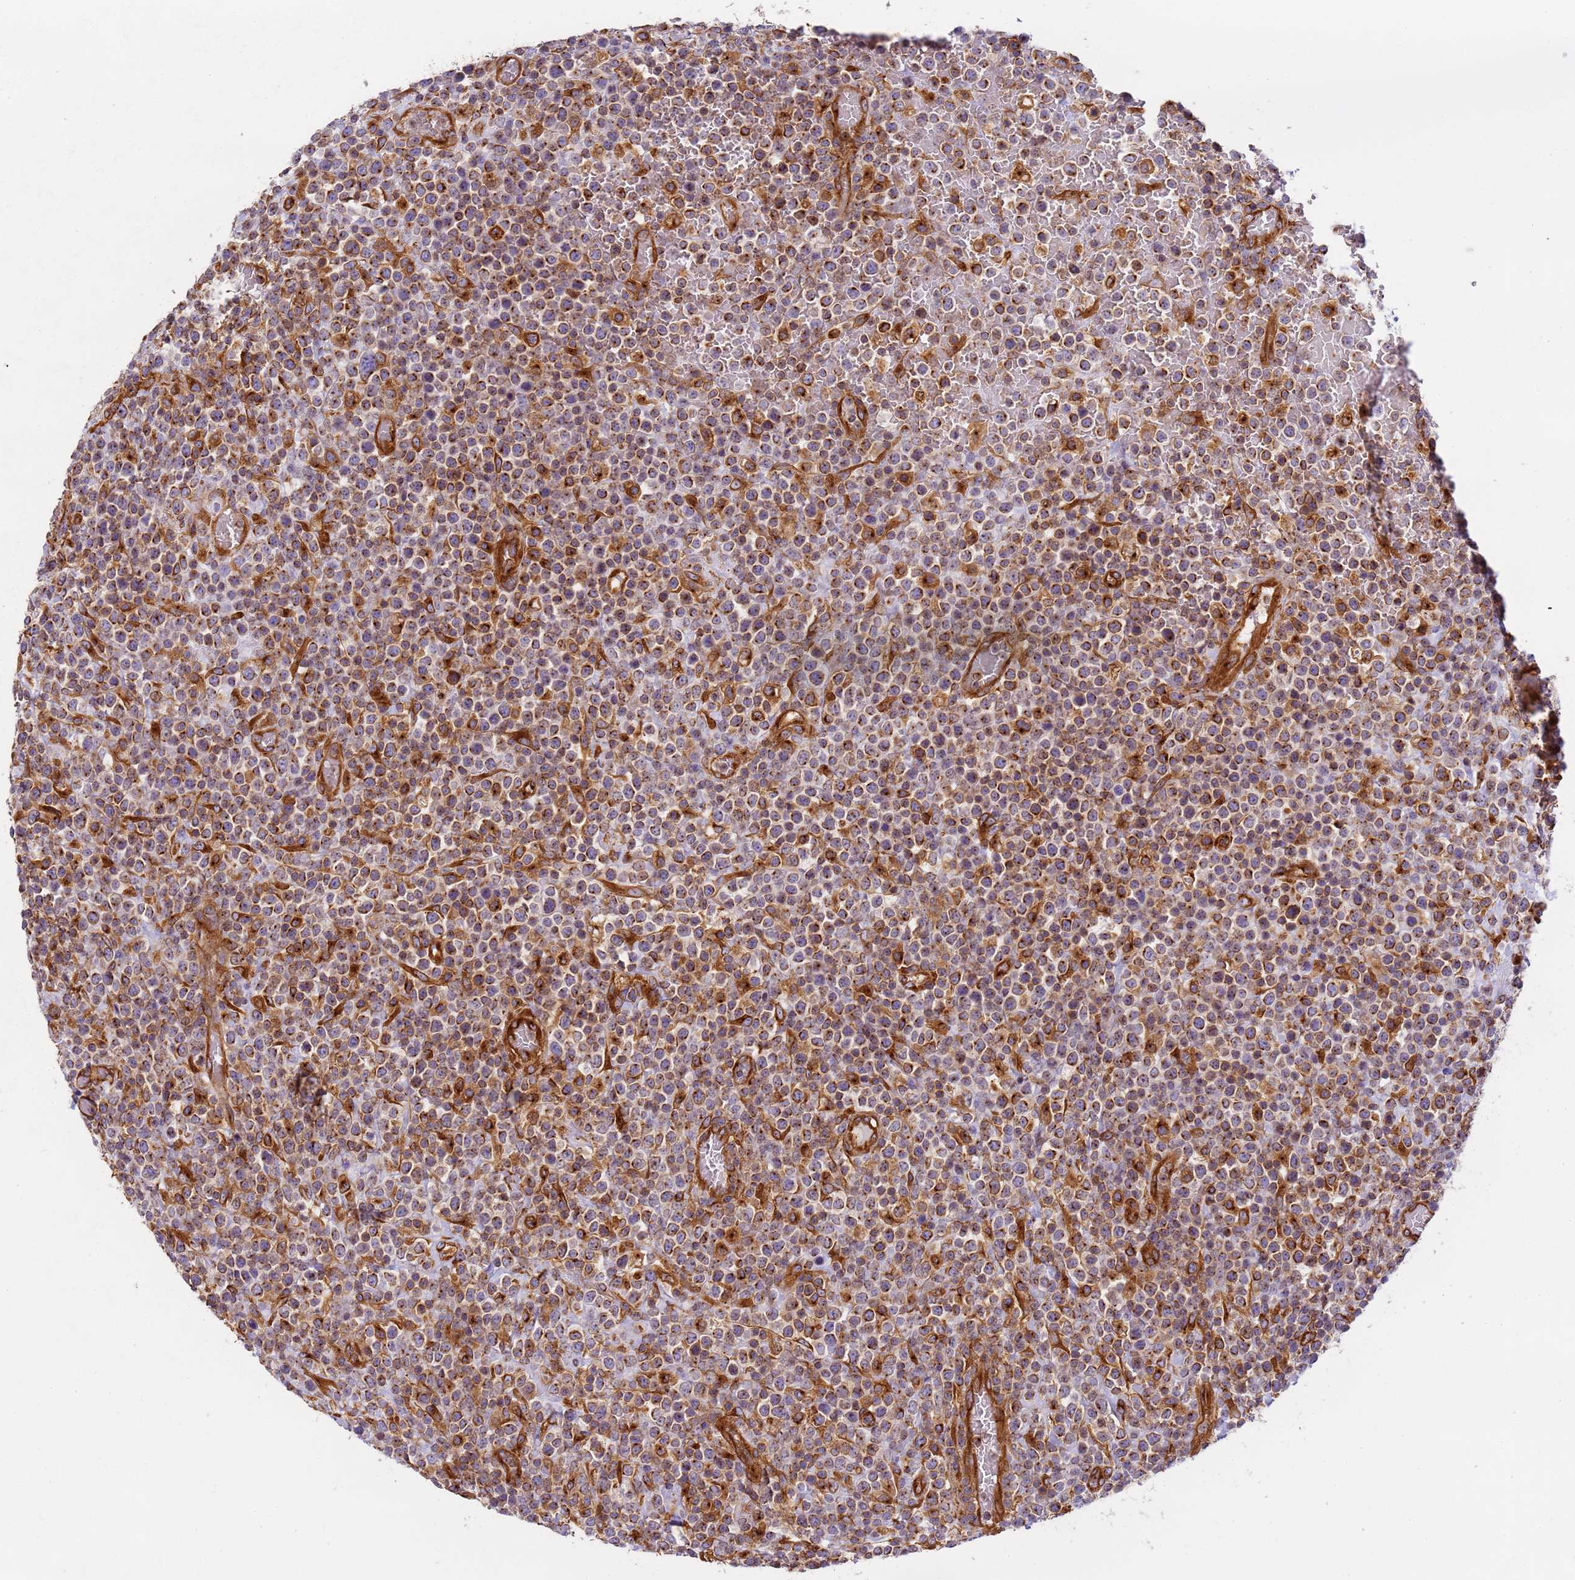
{"staining": {"intensity": "moderate", "quantity": "25%-75%", "location": "cytoplasmic/membranous"}, "tissue": "lymphoma", "cell_type": "Tumor cells", "image_type": "cancer", "snomed": [{"axis": "morphology", "description": "Malignant lymphoma, non-Hodgkin's type, High grade"}, {"axis": "topography", "description": "Colon"}], "caption": "Moderate cytoplasmic/membranous protein staining is present in approximately 25%-75% of tumor cells in lymphoma.", "gene": "DYNC1I2", "patient": {"sex": "female", "age": 53}}